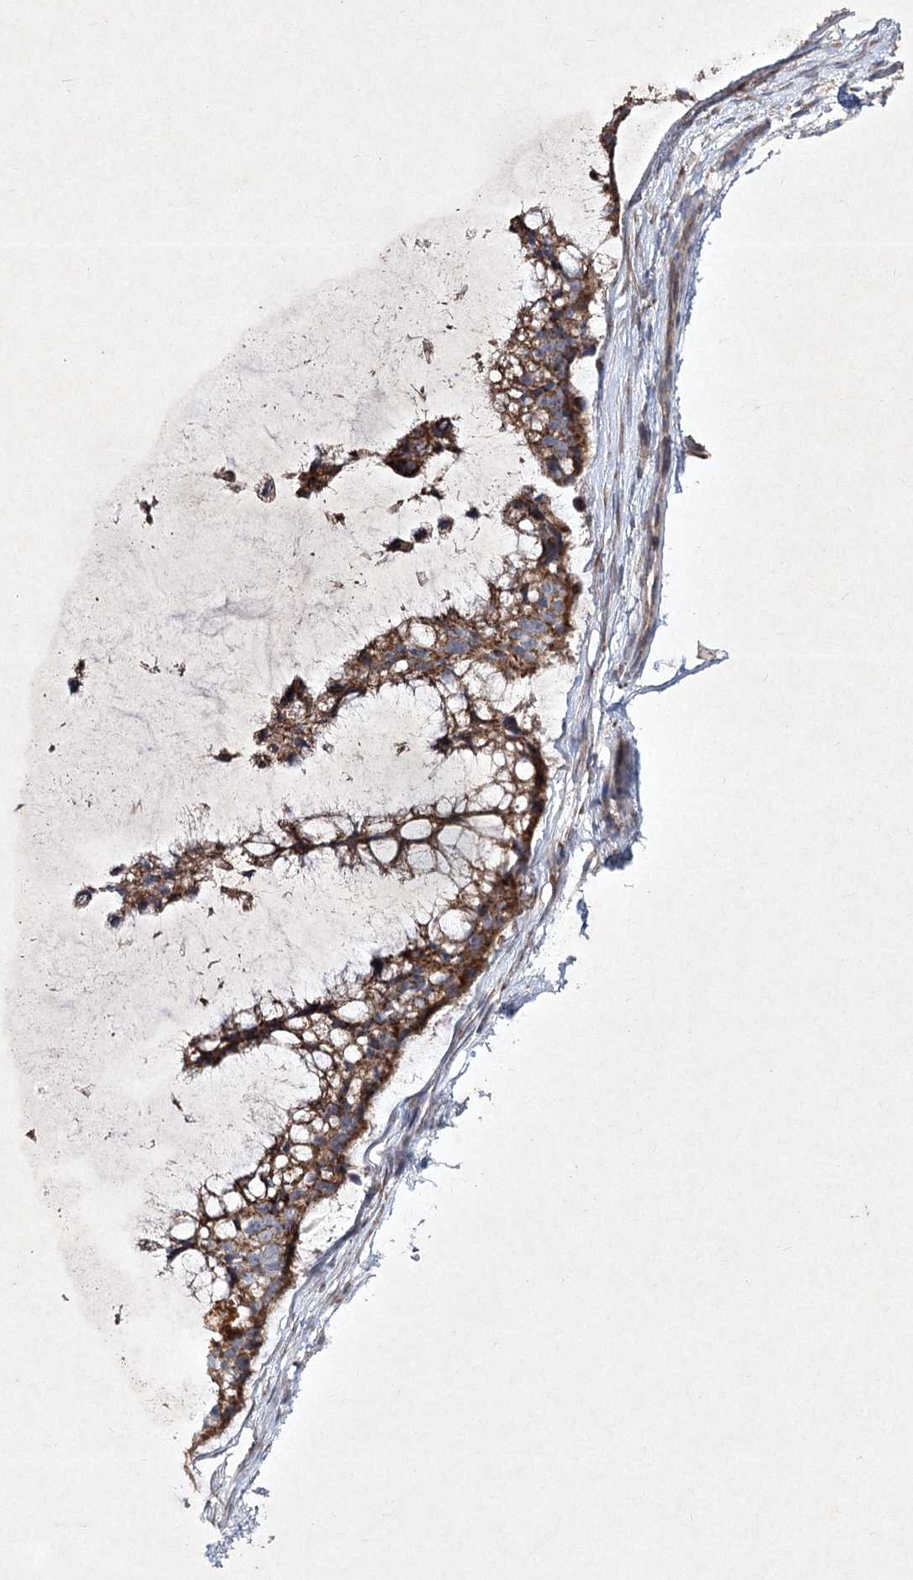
{"staining": {"intensity": "strong", "quantity": ">75%", "location": "cytoplasmic/membranous"}, "tissue": "ovarian cancer", "cell_type": "Tumor cells", "image_type": "cancer", "snomed": [{"axis": "morphology", "description": "Cystadenocarcinoma, mucinous, NOS"}, {"axis": "topography", "description": "Ovary"}], "caption": "Ovarian cancer tissue shows strong cytoplasmic/membranous positivity in approximately >75% of tumor cells", "gene": "PYROXD2", "patient": {"sex": "female", "age": 39}}